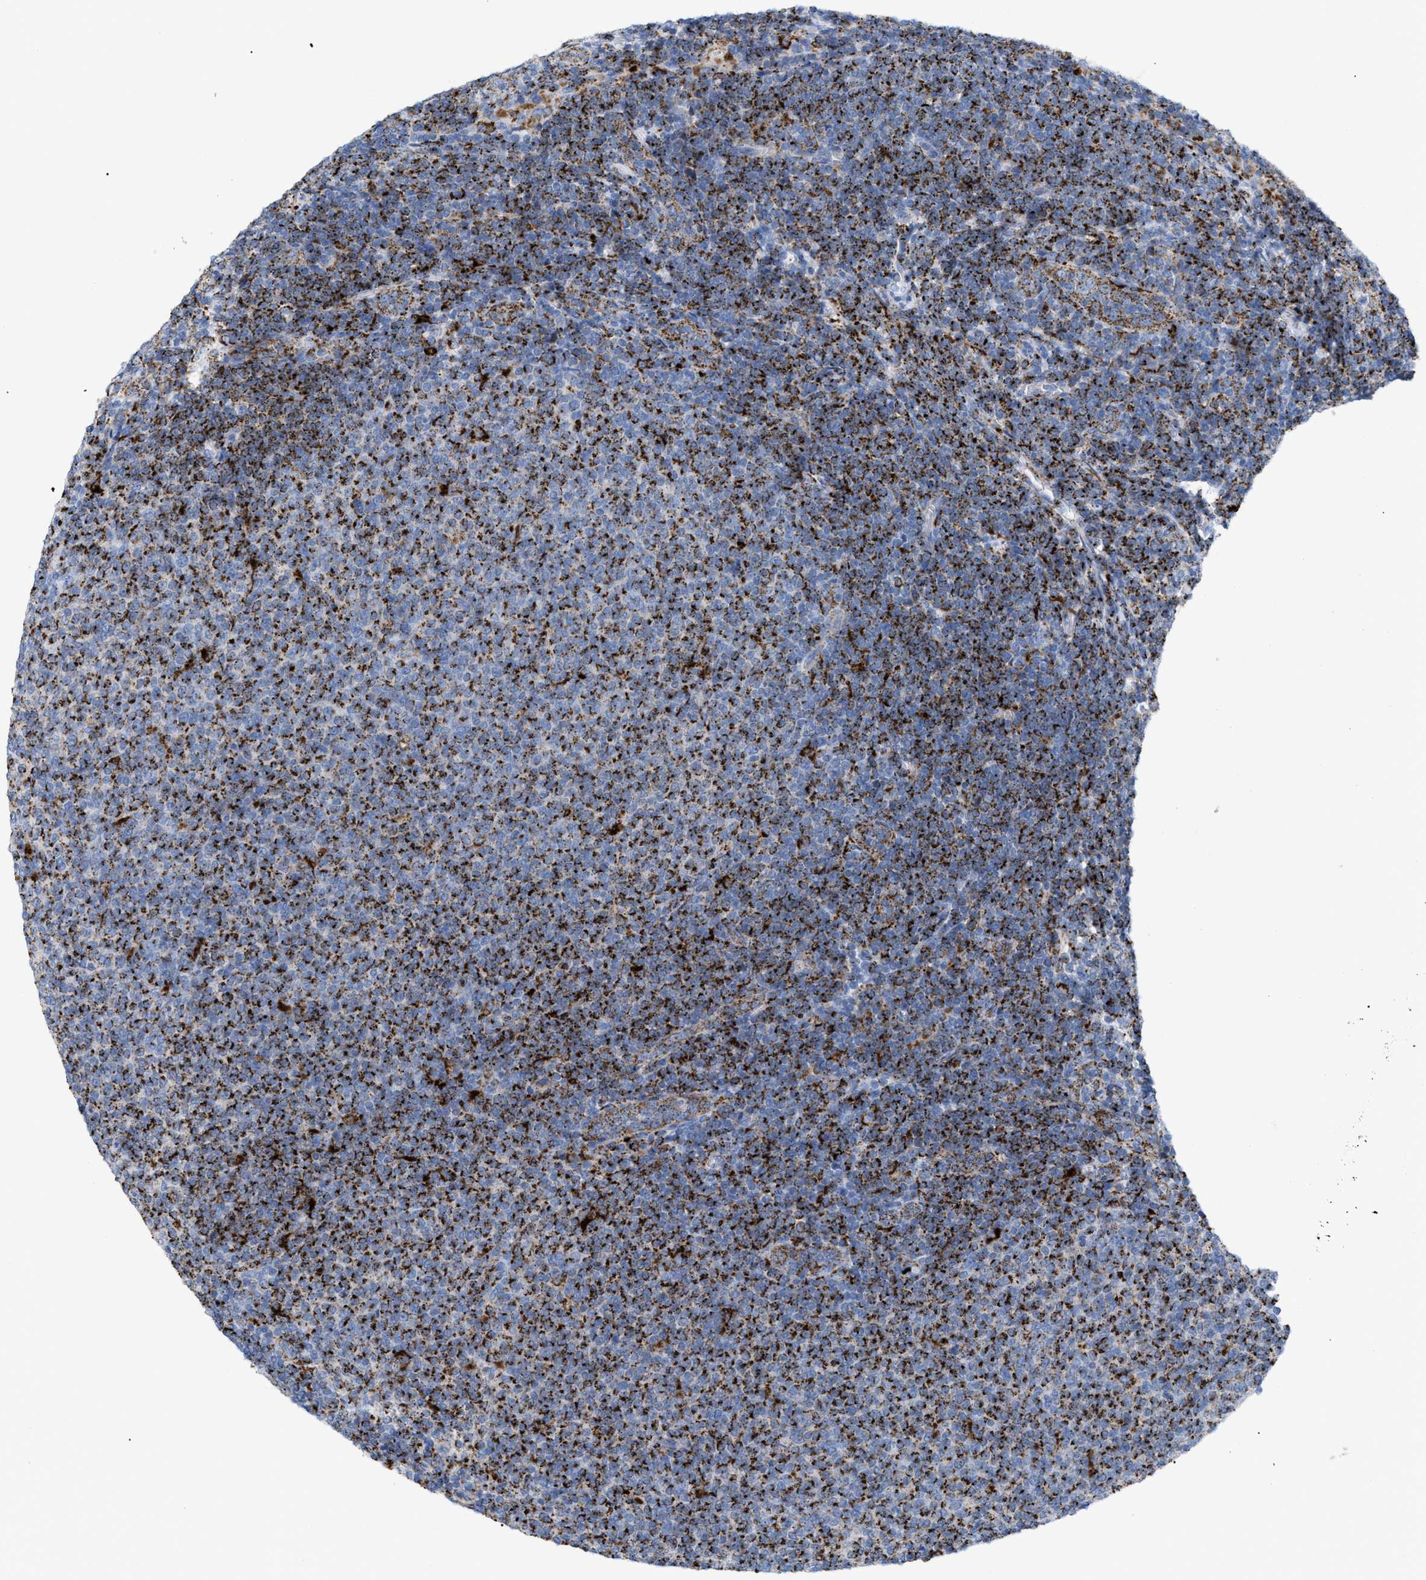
{"staining": {"intensity": "strong", "quantity": ">75%", "location": "cytoplasmic/membranous"}, "tissue": "lymphoma", "cell_type": "Tumor cells", "image_type": "cancer", "snomed": [{"axis": "morphology", "description": "Malignant lymphoma, non-Hodgkin's type, Low grade"}, {"axis": "topography", "description": "Lymph node"}], "caption": "Protein positivity by immunohistochemistry (IHC) exhibits strong cytoplasmic/membranous expression in about >75% of tumor cells in lymphoma.", "gene": "DRAM2", "patient": {"sex": "male", "age": 66}}